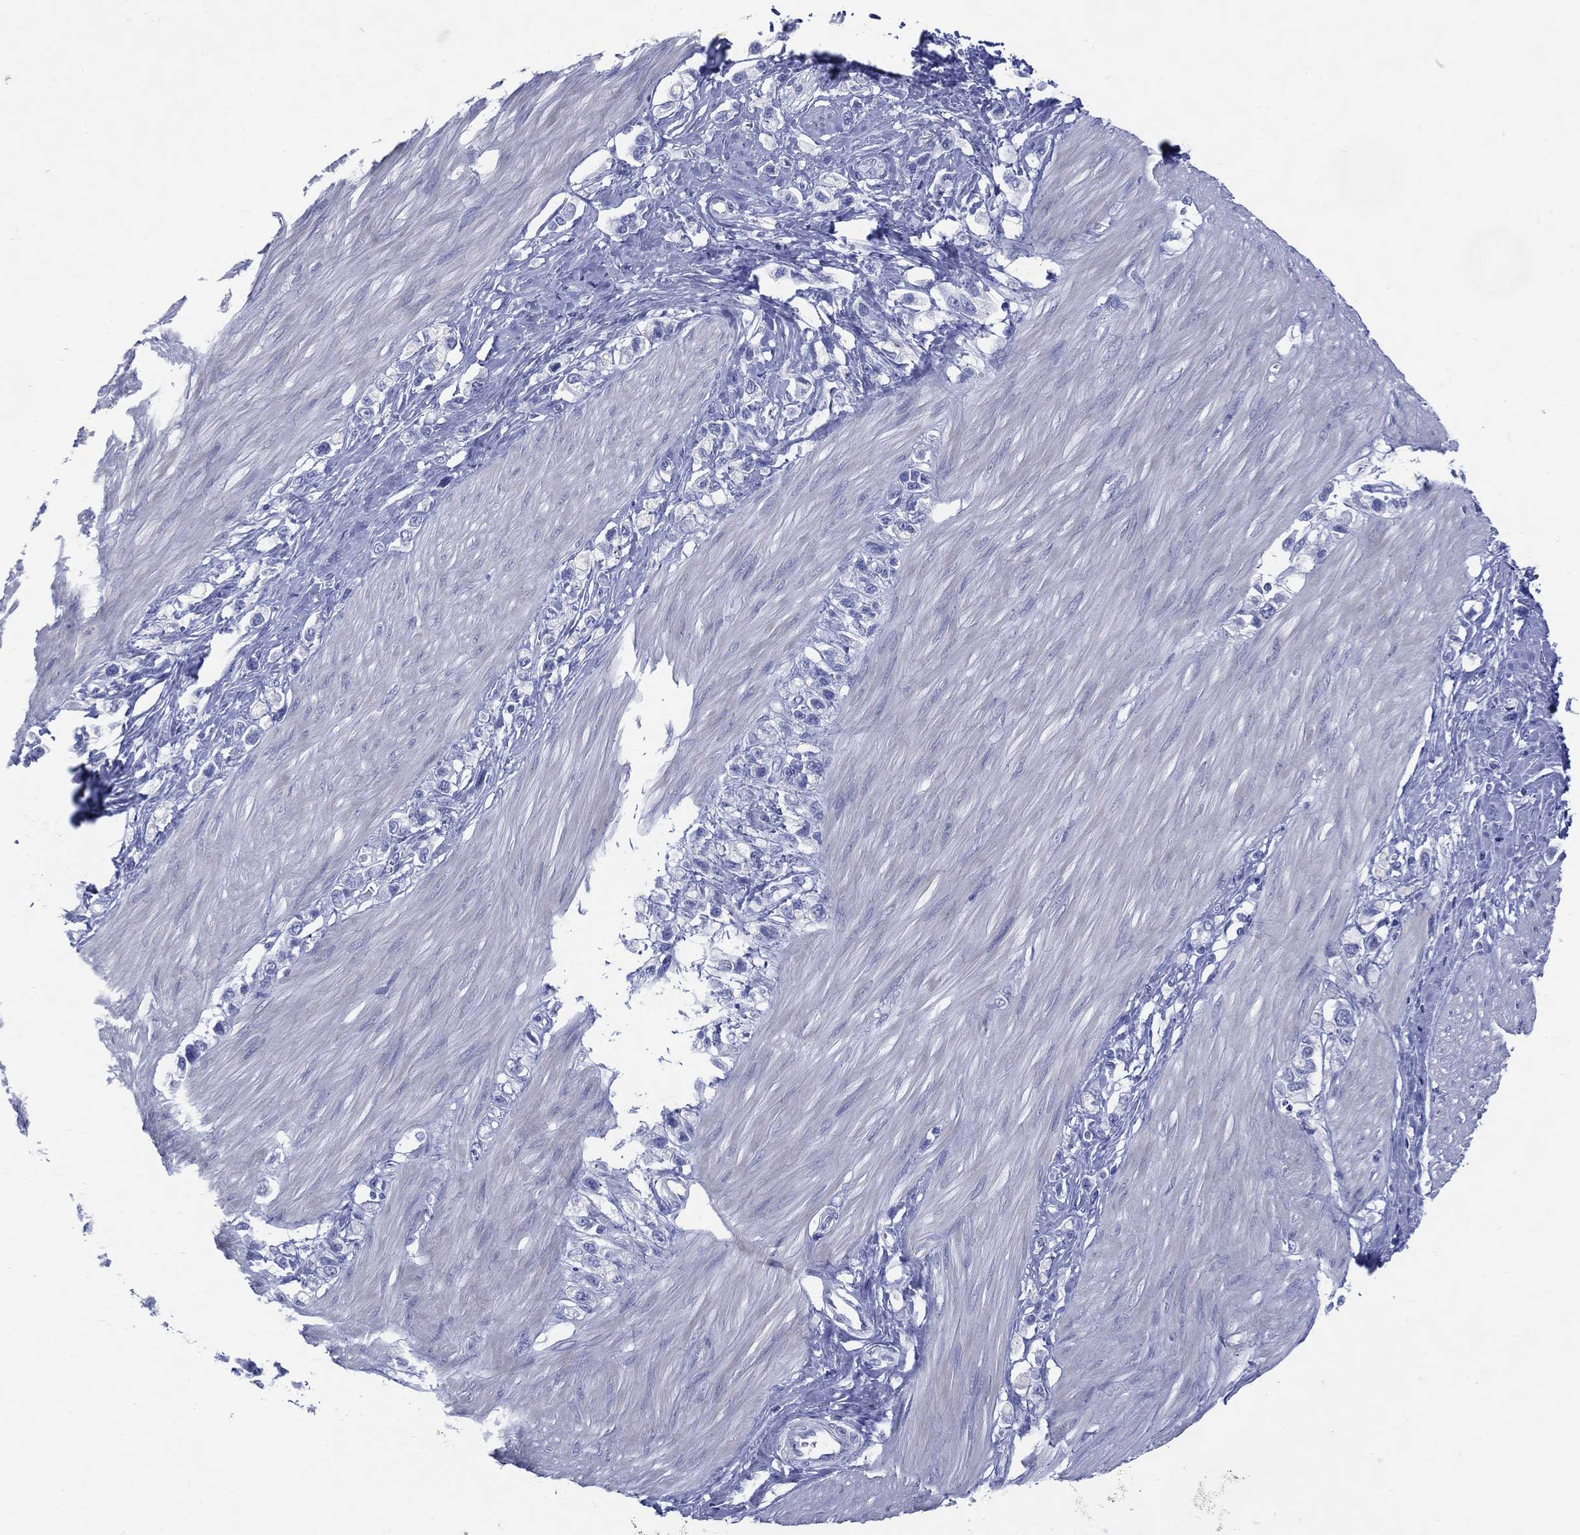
{"staining": {"intensity": "negative", "quantity": "none", "location": "none"}, "tissue": "stomach cancer", "cell_type": "Tumor cells", "image_type": "cancer", "snomed": [{"axis": "morphology", "description": "Normal tissue, NOS"}, {"axis": "morphology", "description": "Adenocarcinoma, NOS"}, {"axis": "morphology", "description": "Adenocarcinoma, High grade"}, {"axis": "topography", "description": "Stomach, upper"}, {"axis": "topography", "description": "Stomach"}], "caption": "Immunohistochemical staining of human stomach cancer (adenocarcinoma) displays no significant positivity in tumor cells.", "gene": "LRRD1", "patient": {"sex": "female", "age": 65}}